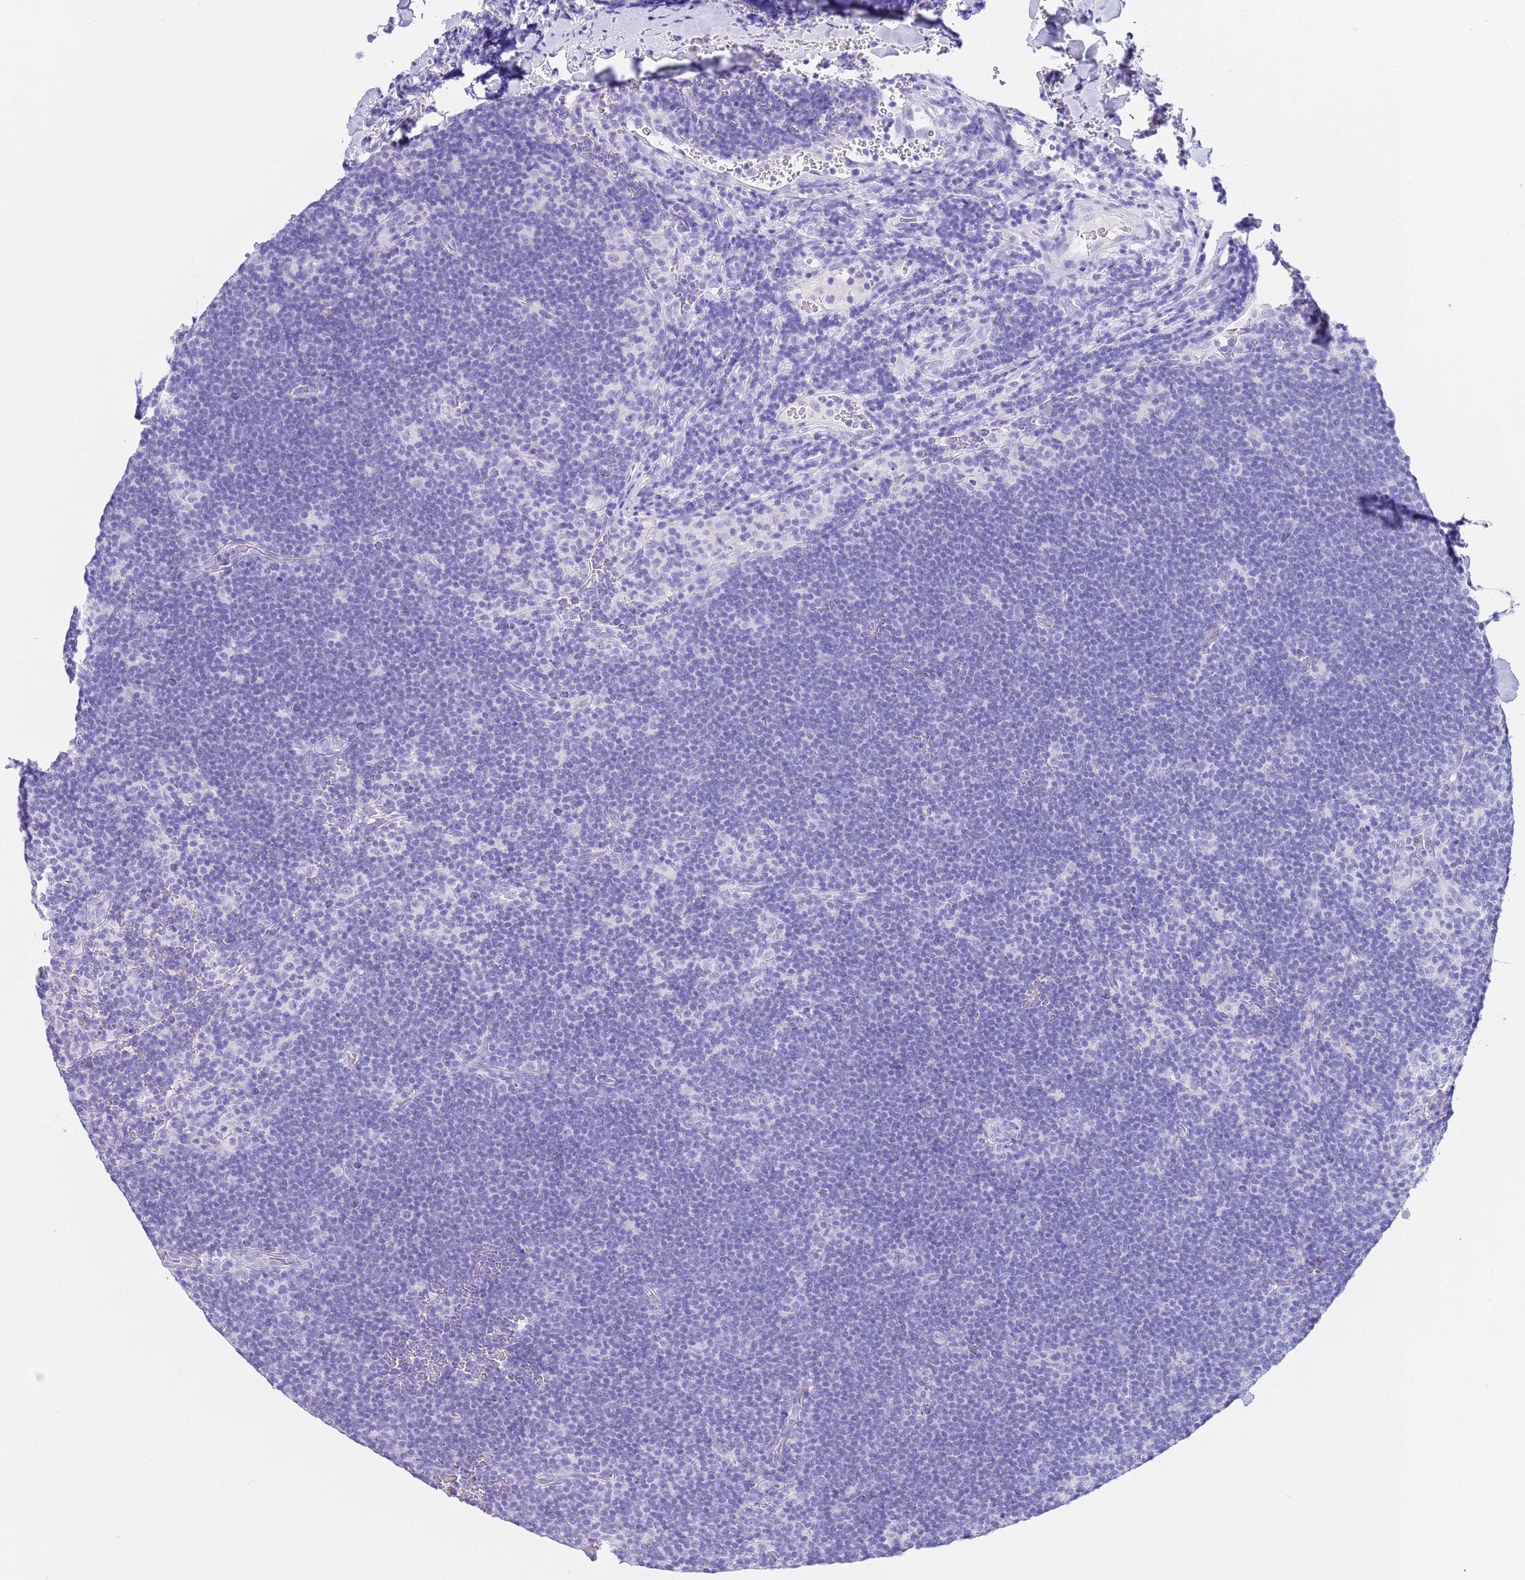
{"staining": {"intensity": "negative", "quantity": "none", "location": "none"}, "tissue": "lymphoma", "cell_type": "Tumor cells", "image_type": "cancer", "snomed": [{"axis": "morphology", "description": "Hodgkin's disease, NOS"}, {"axis": "topography", "description": "Lymph node"}], "caption": "The IHC photomicrograph has no significant positivity in tumor cells of Hodgkin's disease tissue.", "gene": "CPB1", "patient": {"sex": "female", "age": 57}}